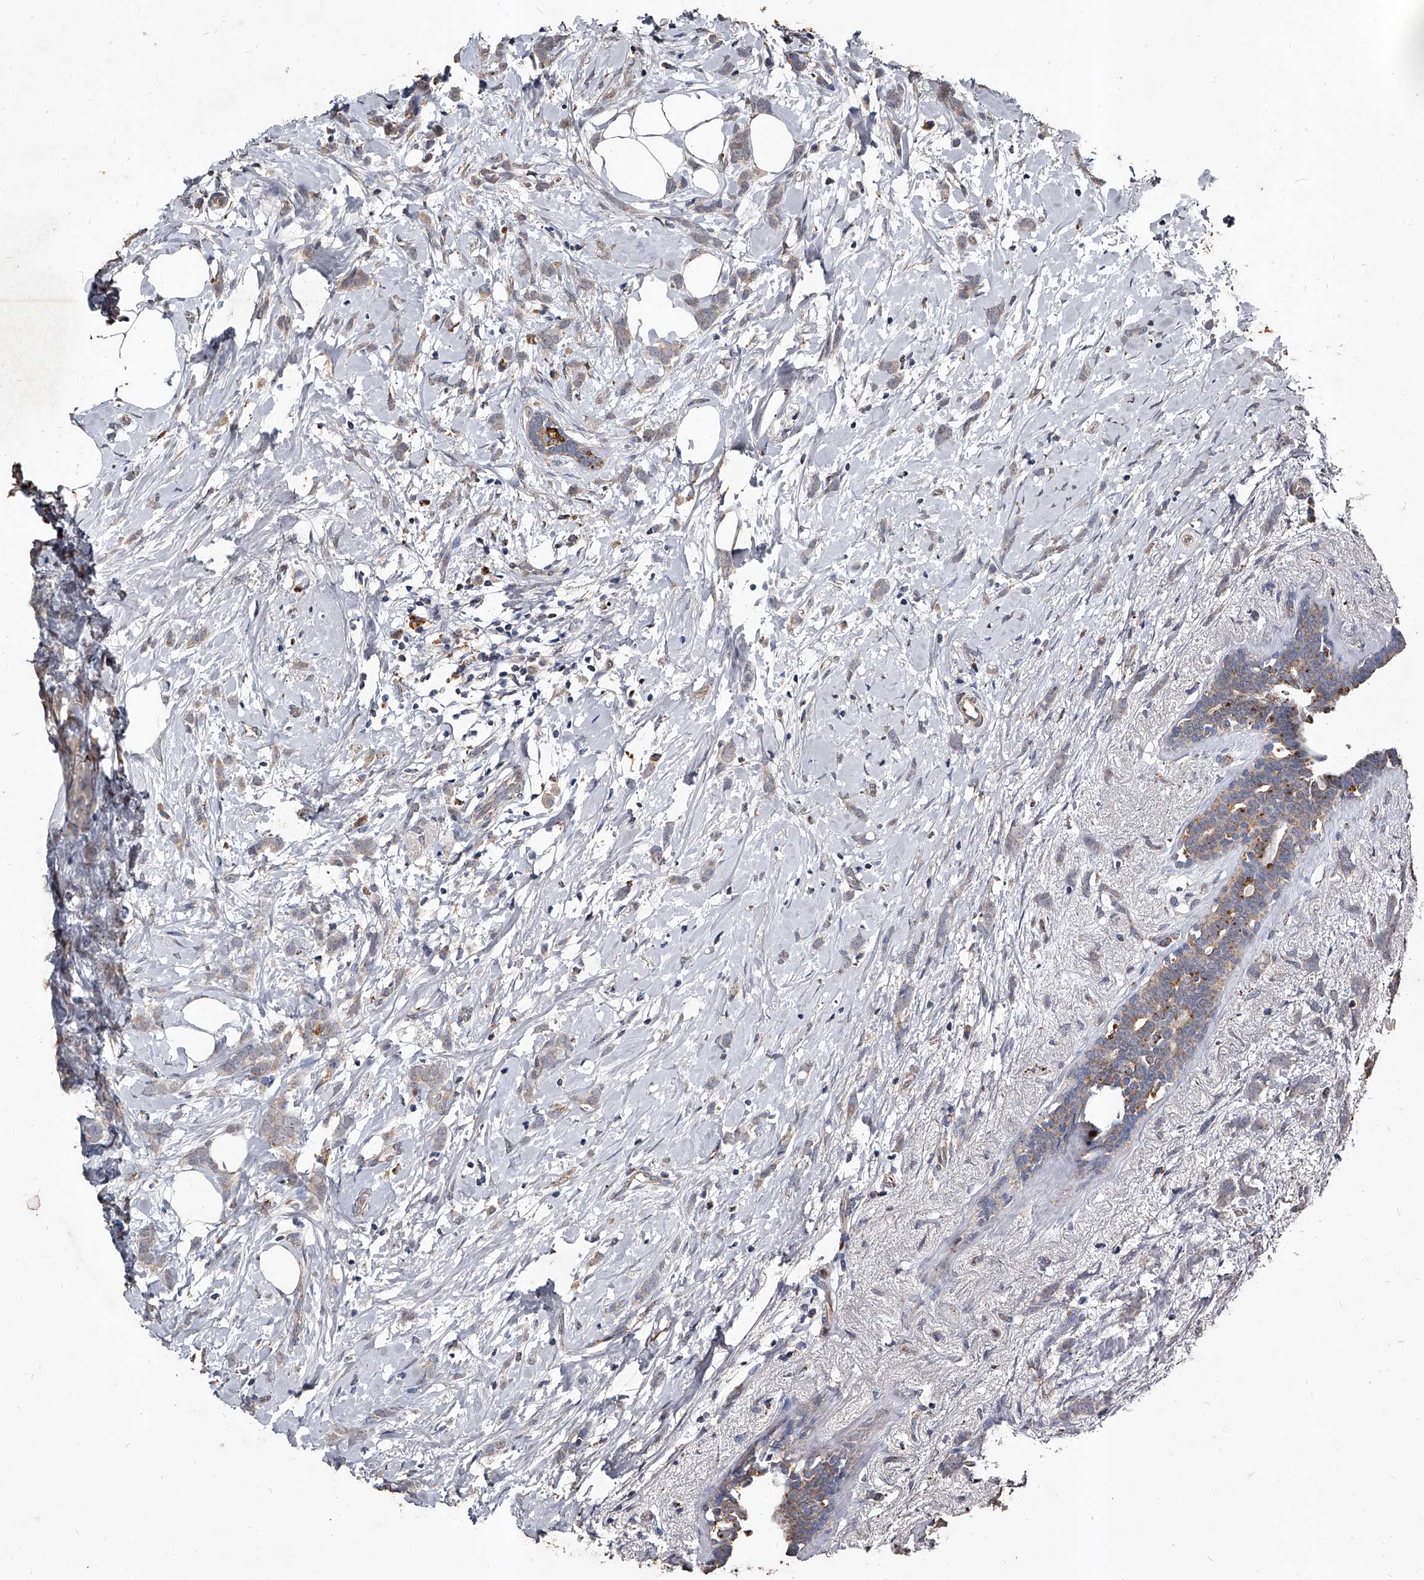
{"staining": {"intensity": "weak", "quantity": "25%-75%", "location": "cytoplasmic/membranous"}, "tissue": "breast cancer", "cell_type": "Tumor cells", "image_type": "cancer", "snomed": [{"axis": "morphology", "description": "Lobular carcinoma, in situ"}, {"axis": "morphology", "description": "Lobular carcinoma"}, {"axis": "topography", "description": "Breast"}], "caption": "There is low levels of weak cytoplasmic/membranous staining in tumor cells of breast lobular carcinoma, as demonstrated by immunohistochemical staining (brown color).", "gene": "GPR183", "patient": {"sex": "female", "age": 41}}